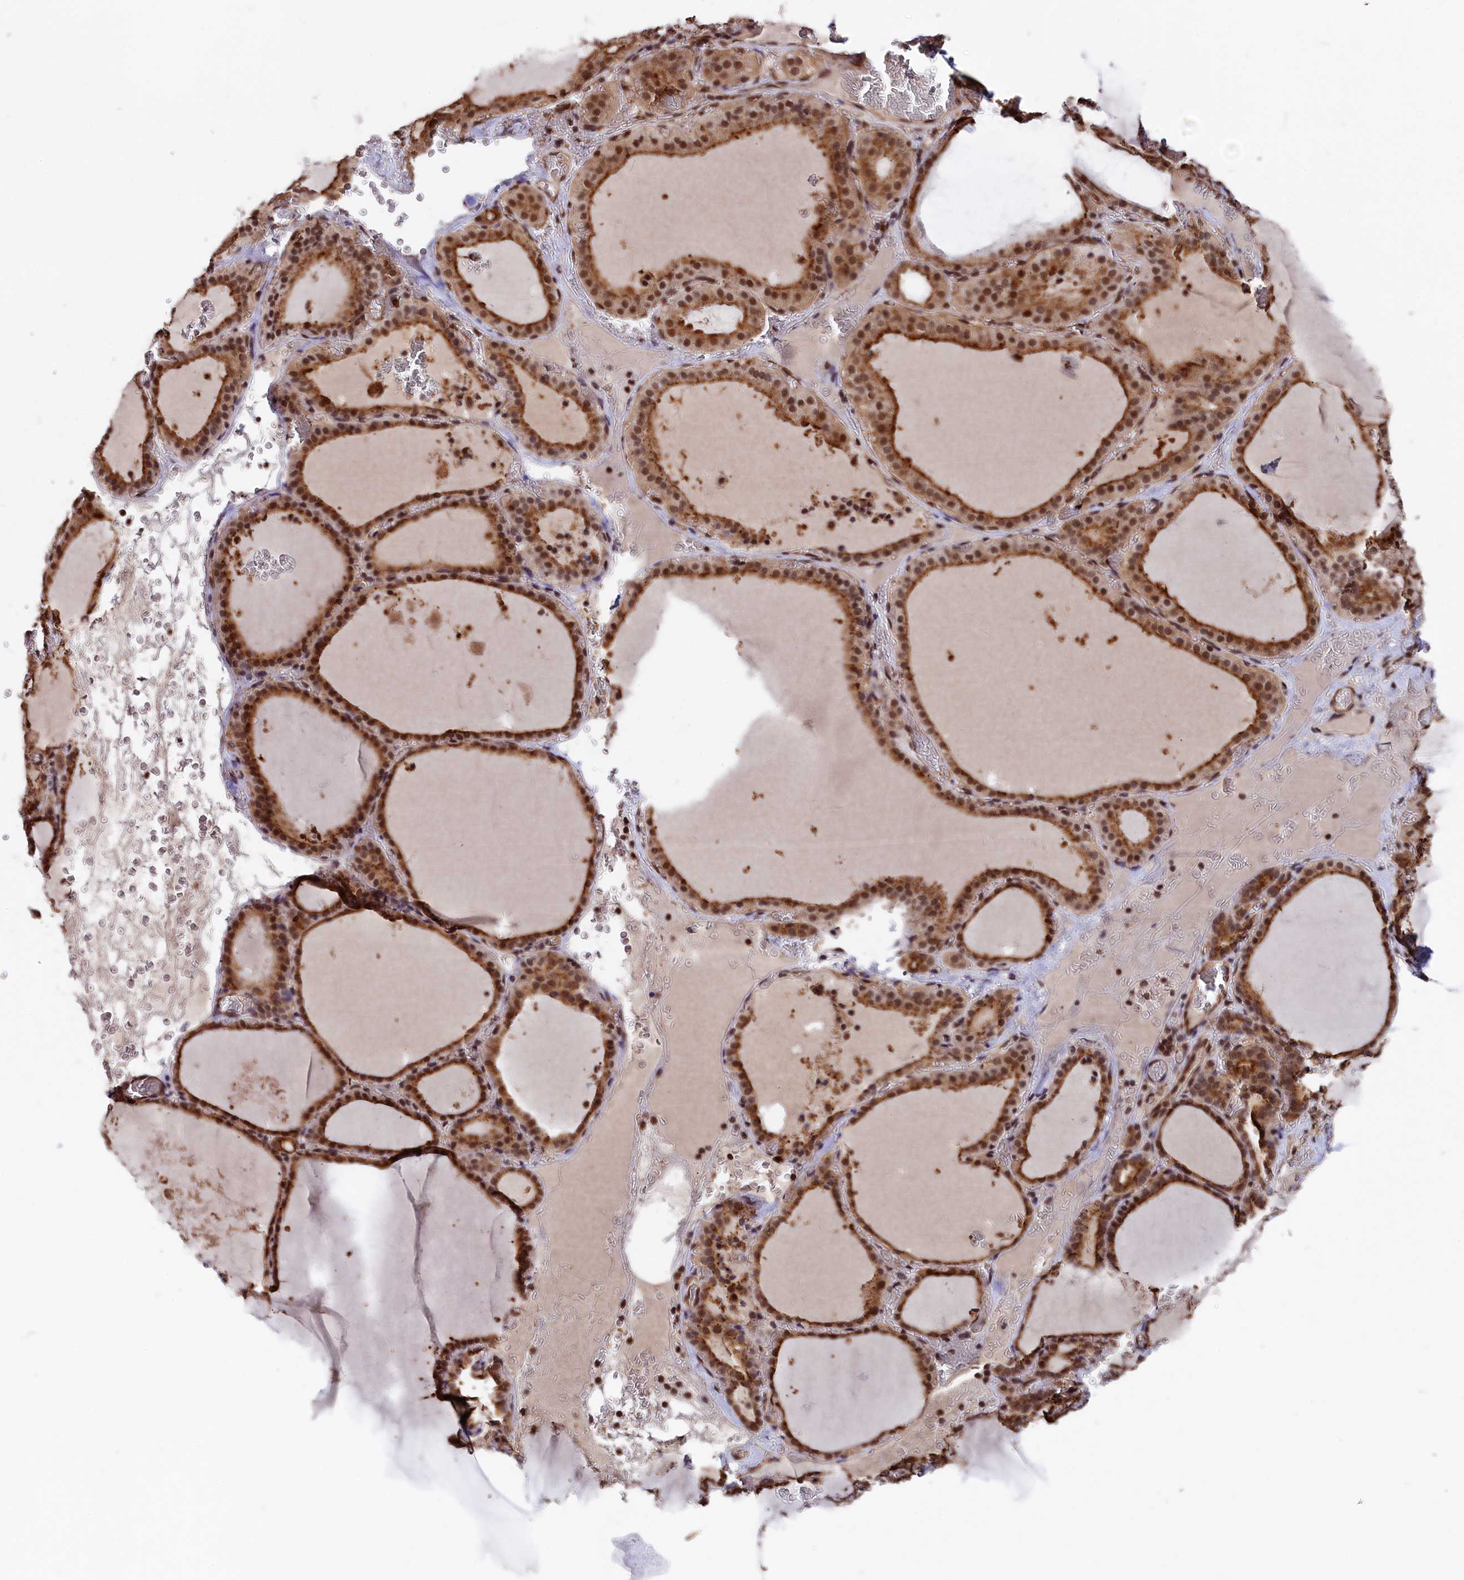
{"staining": {"intensity": "moderate", "quantity": ">75%", "location": "cytoplasmic/membranous,nuclear"}, "tissue": "thyroid gland", "cell_type": "Glandular cells", "image_type": "normal", "snomed": [{"axis": "morphology", "description": "Normal tissue, NOS"}, {"axis": "topography", "description": "Thyroid gland"}], "caption": "Human thyroid gland stained with a brown dye demonstrates moderate cytoplasmic/membranous,nuclear positive staining in approximately >75% of glandular cells.", "gene": "ADRM1", "patient": {"sex": "female", "age": 39}}